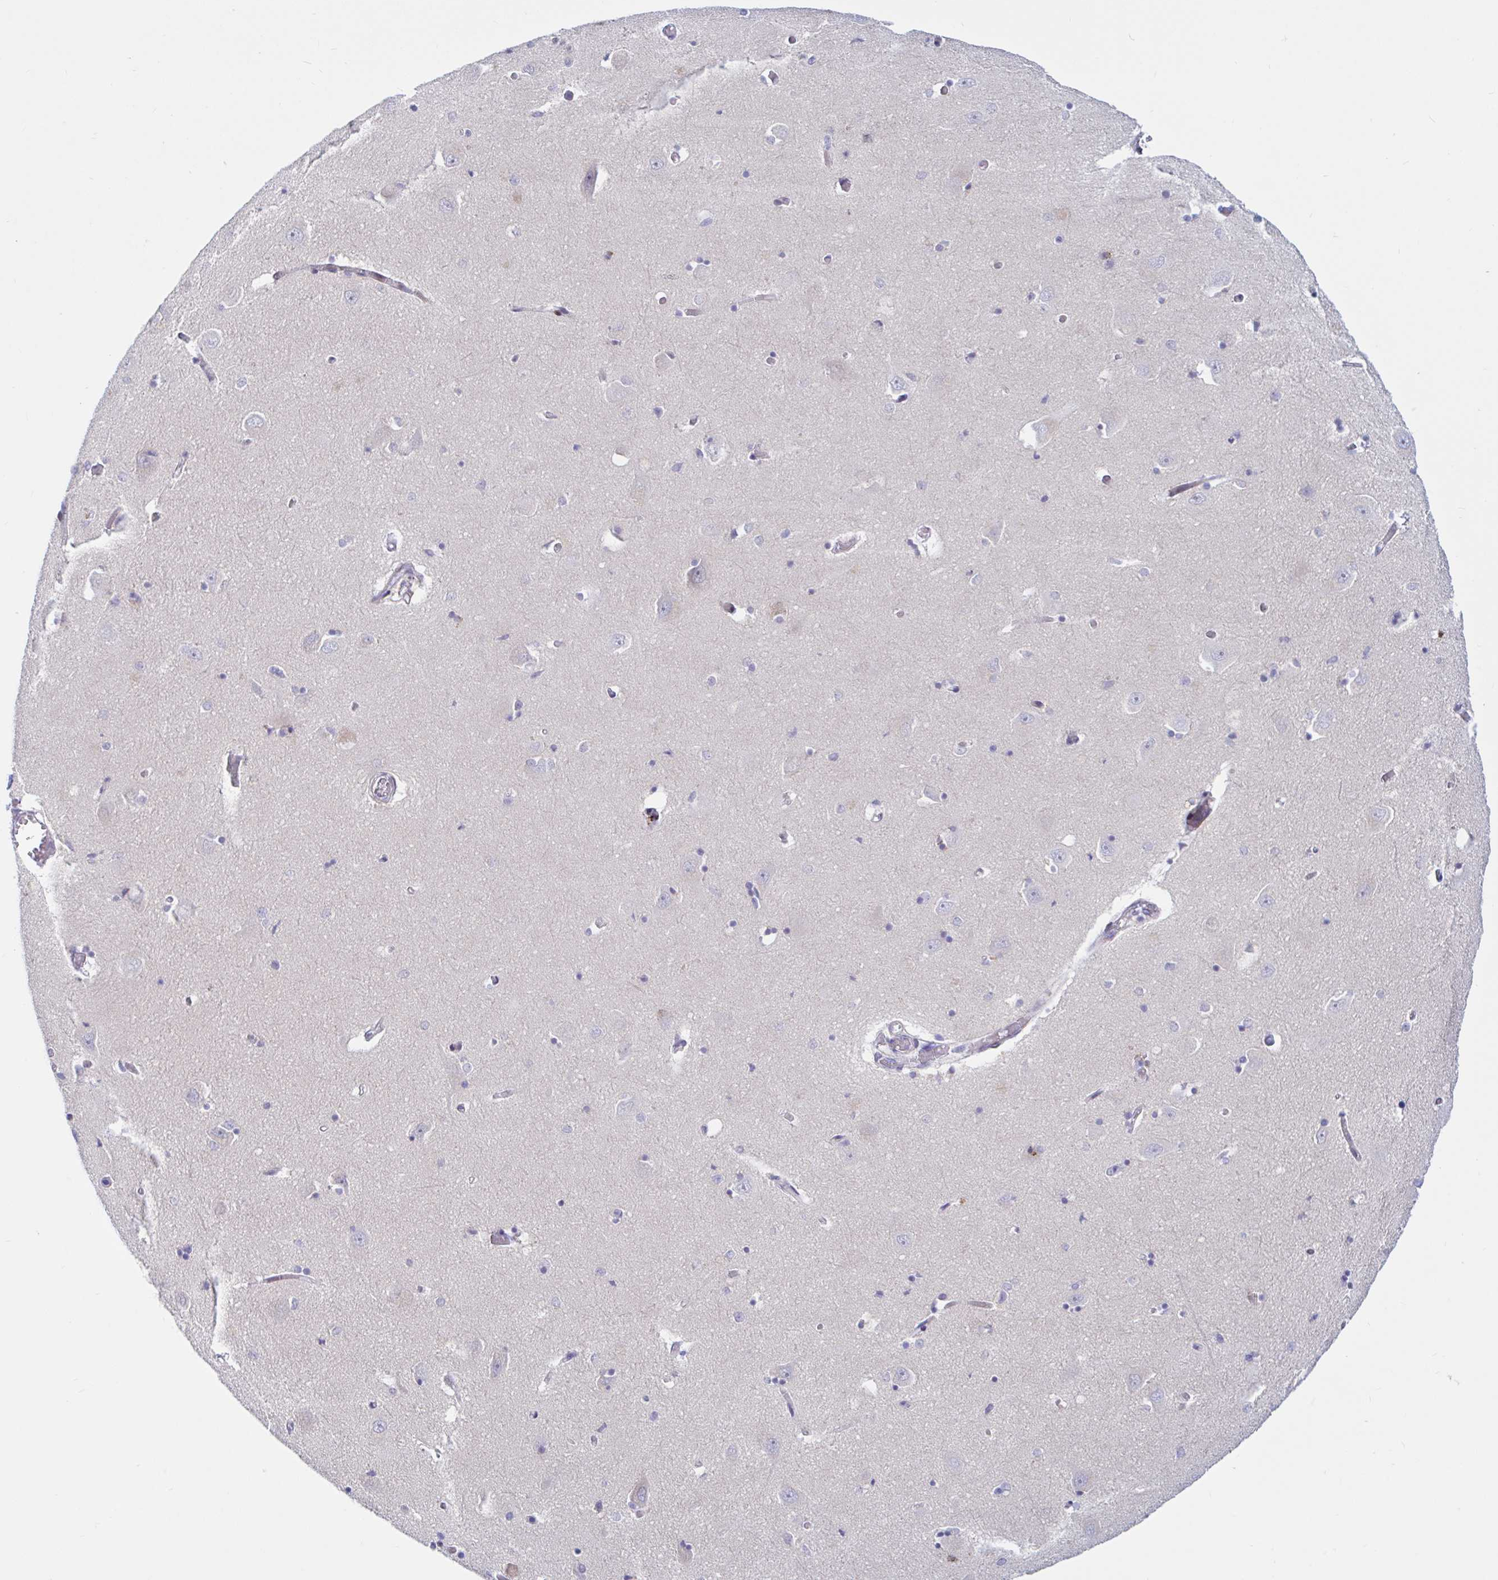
{"staining": {"intensity": "negative", "quantity": "none", "location": "none"}, "tissue": "caudate", "cell_type": "Glial cells", "image_type": "normal", "snomed": [{"axis": "morphology", "description": "Normal tissue, NOS"}, {"axis": "topography", "description": "Lateral ventricle wall"}, {"axis": "topography", "description": "Hippocampus"}], "caption": "IHC histopathology image of unremarkable human caudate stained for a protein (brown), which exhibits no staining in glial cells.", "gene": "ENSG00000271254", "patient": {"sex": "female", "age": 63}}